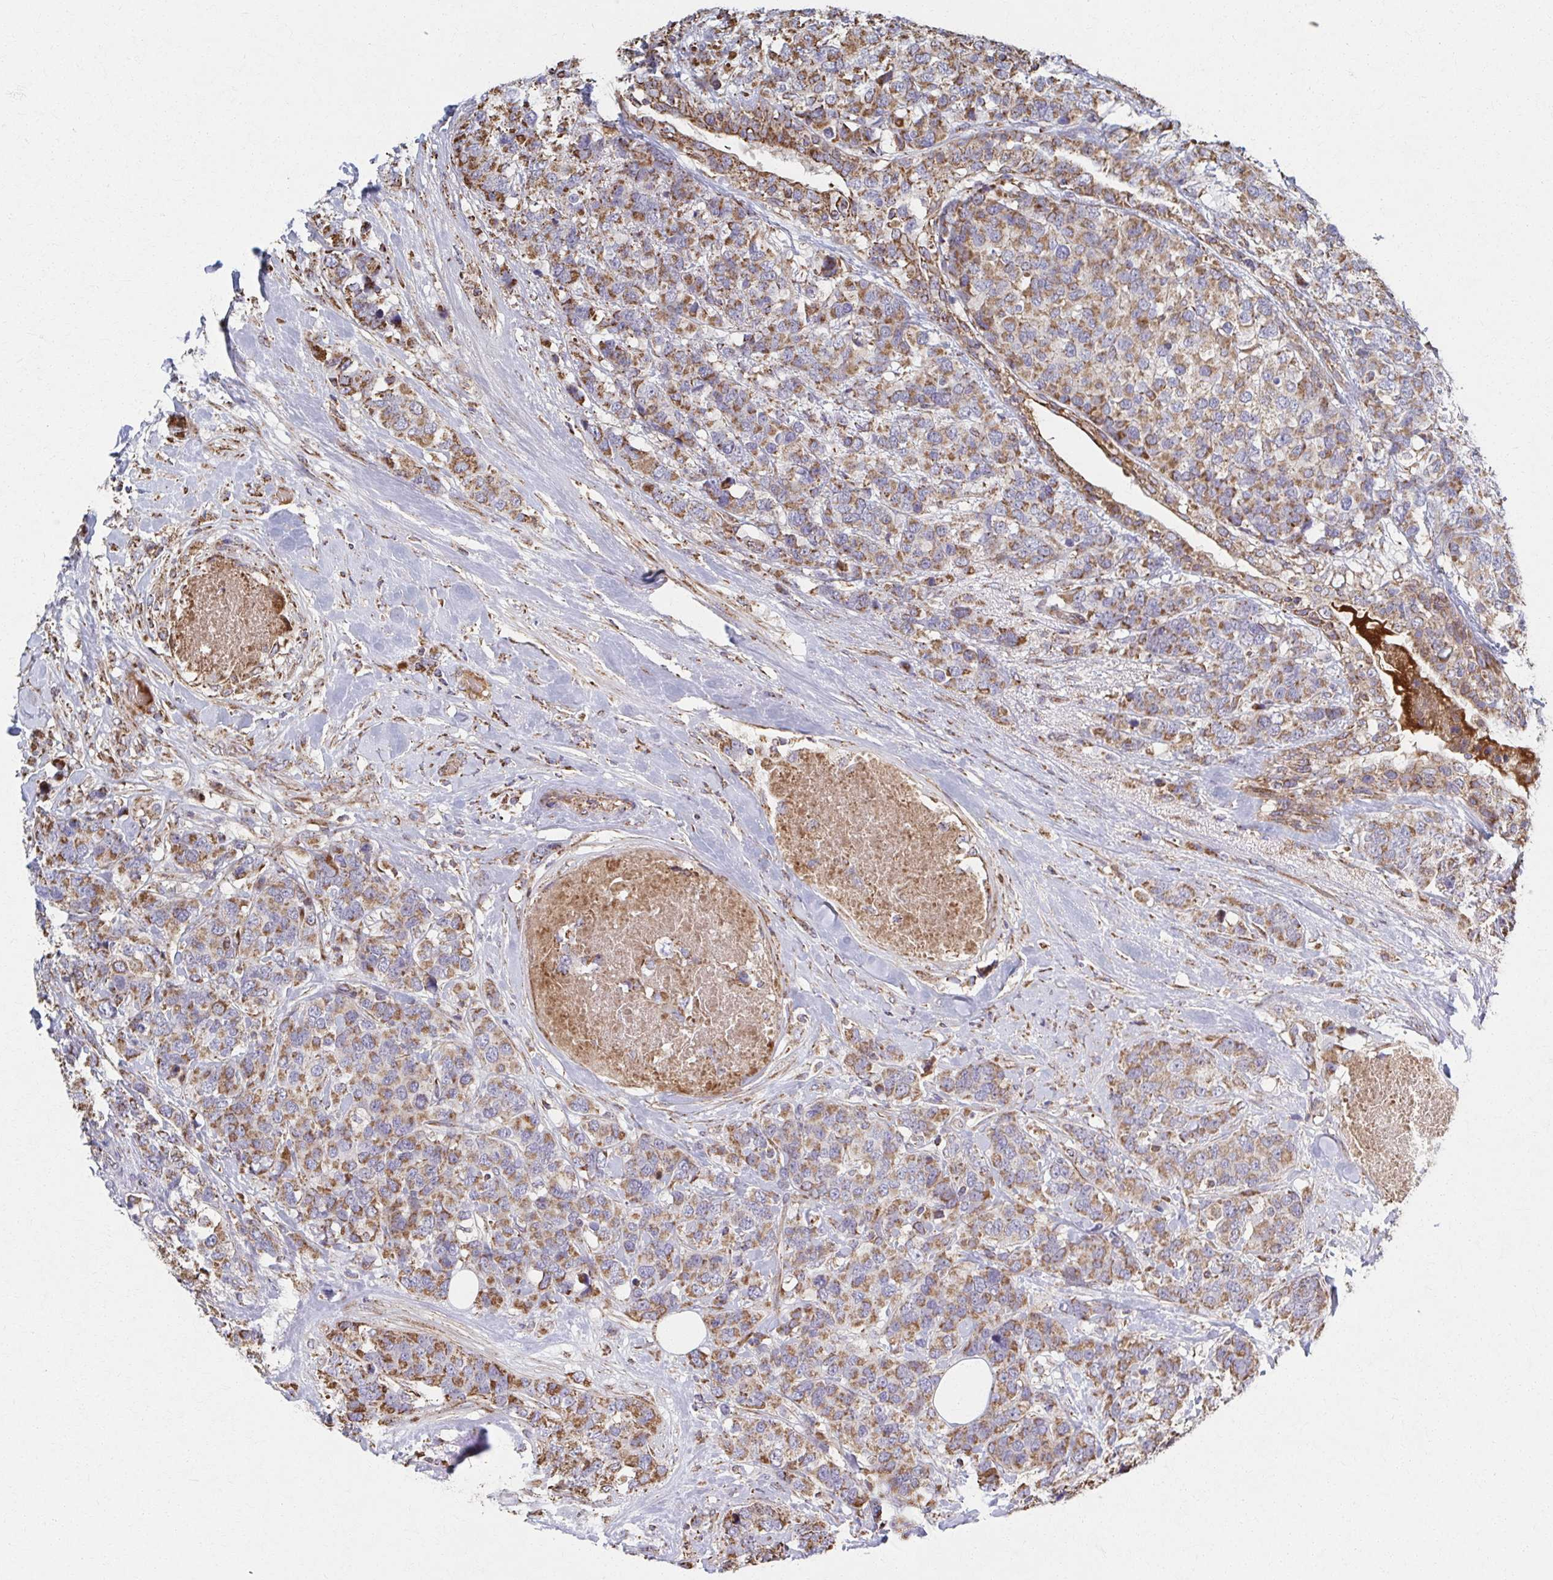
{"staining": {"intensity": "moderate", "quantity": ">75%", "location": "cytoplasmic/membranous"}, "tissue": "breast cancer", "cell_type": "Tumor cells", "image_type": "cancer", "snomed": [{"axis": "morphology", "description": "Lobular carcinoma"}, {"axis": "topography", "description": "Breast"}], "caption": "Lobular carcinoma (breast) stained for a protein shows moderate cytoplasmic/membranous positivity in tumor cells.", "gene": "SAT1", "patient": {"sex": "female", "age": 59}}